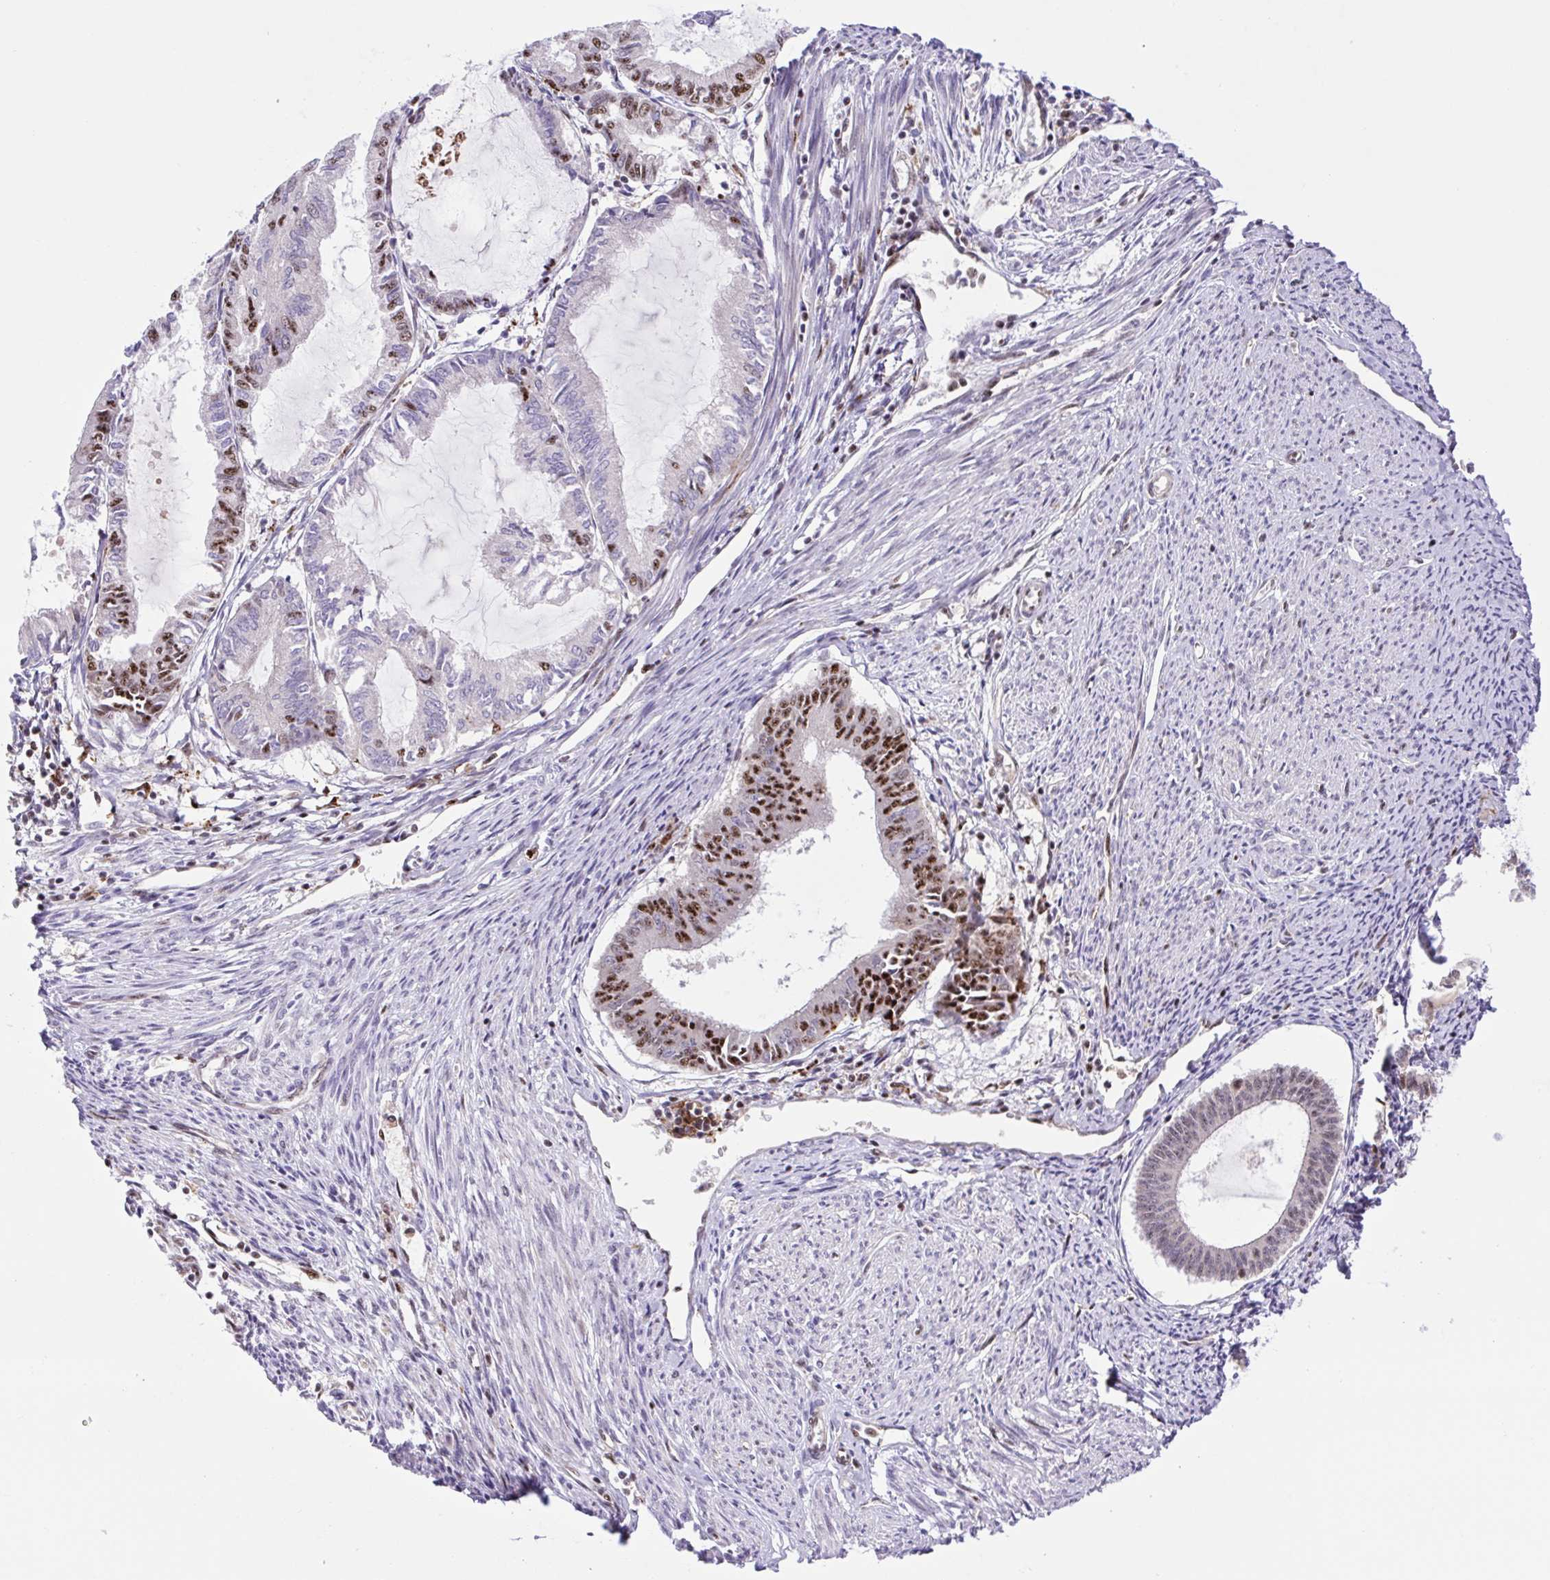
{"staining": {"intensity": "moderate", "quantity": "25%-75%", "location": "nuclear"}, "tissue": "endometrial cancer", "cell_type": "Tumor cells", "image_type": "cancer", "snomed": [{"axis": "morphology", "description": "Adenocarcinoma, NOS"}, {"axis": "topography", "description": "Endometrium"}], "caption": "This is a photomicrograph of immunohistochemistry (IHC) staining of endometrial adenocarcinoma, which shows moderate positivity in the nuclear of tumor cells.", "gene": "ERG", "patient": {"sex": "female", "age": 86}}